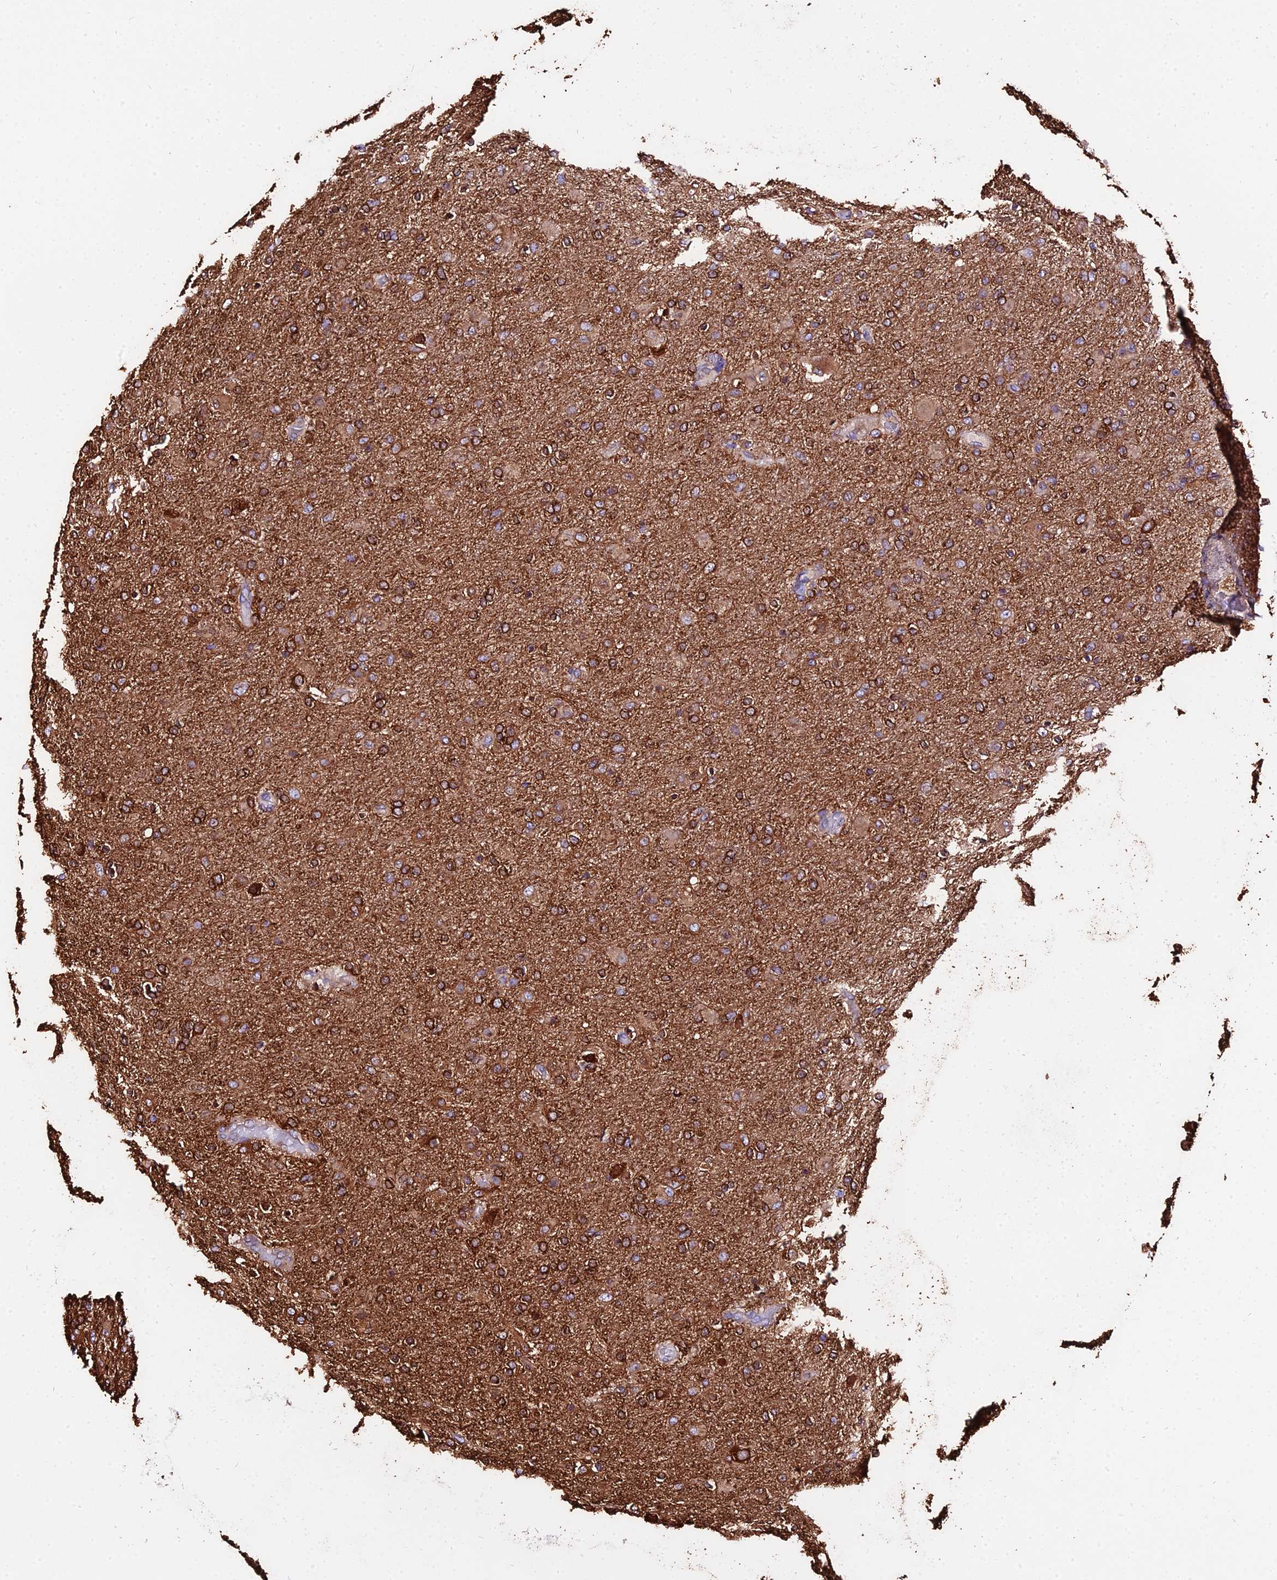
{"staining": {"intensity": "moderate", "quantity": ">75%", "location": "cytoplasmic/membranous"}, "tissue": "glioma", "cell_type": "Tumor cells", "image_type": "cancer", "snomed": [{"axis": "morphology", "description": "Glioma, malignant, Low grade"}, {"axis": "topography", "description": "Brain"}], "caption": "Glioma stained with DAB immunohistochemistry (IHC) reveals medium levels of moderate cytoplasmic/membranous staining in about >75% of tumor cells.", "gene": "TUBA3D", "patient": {"sex": "male", "age": 65}}